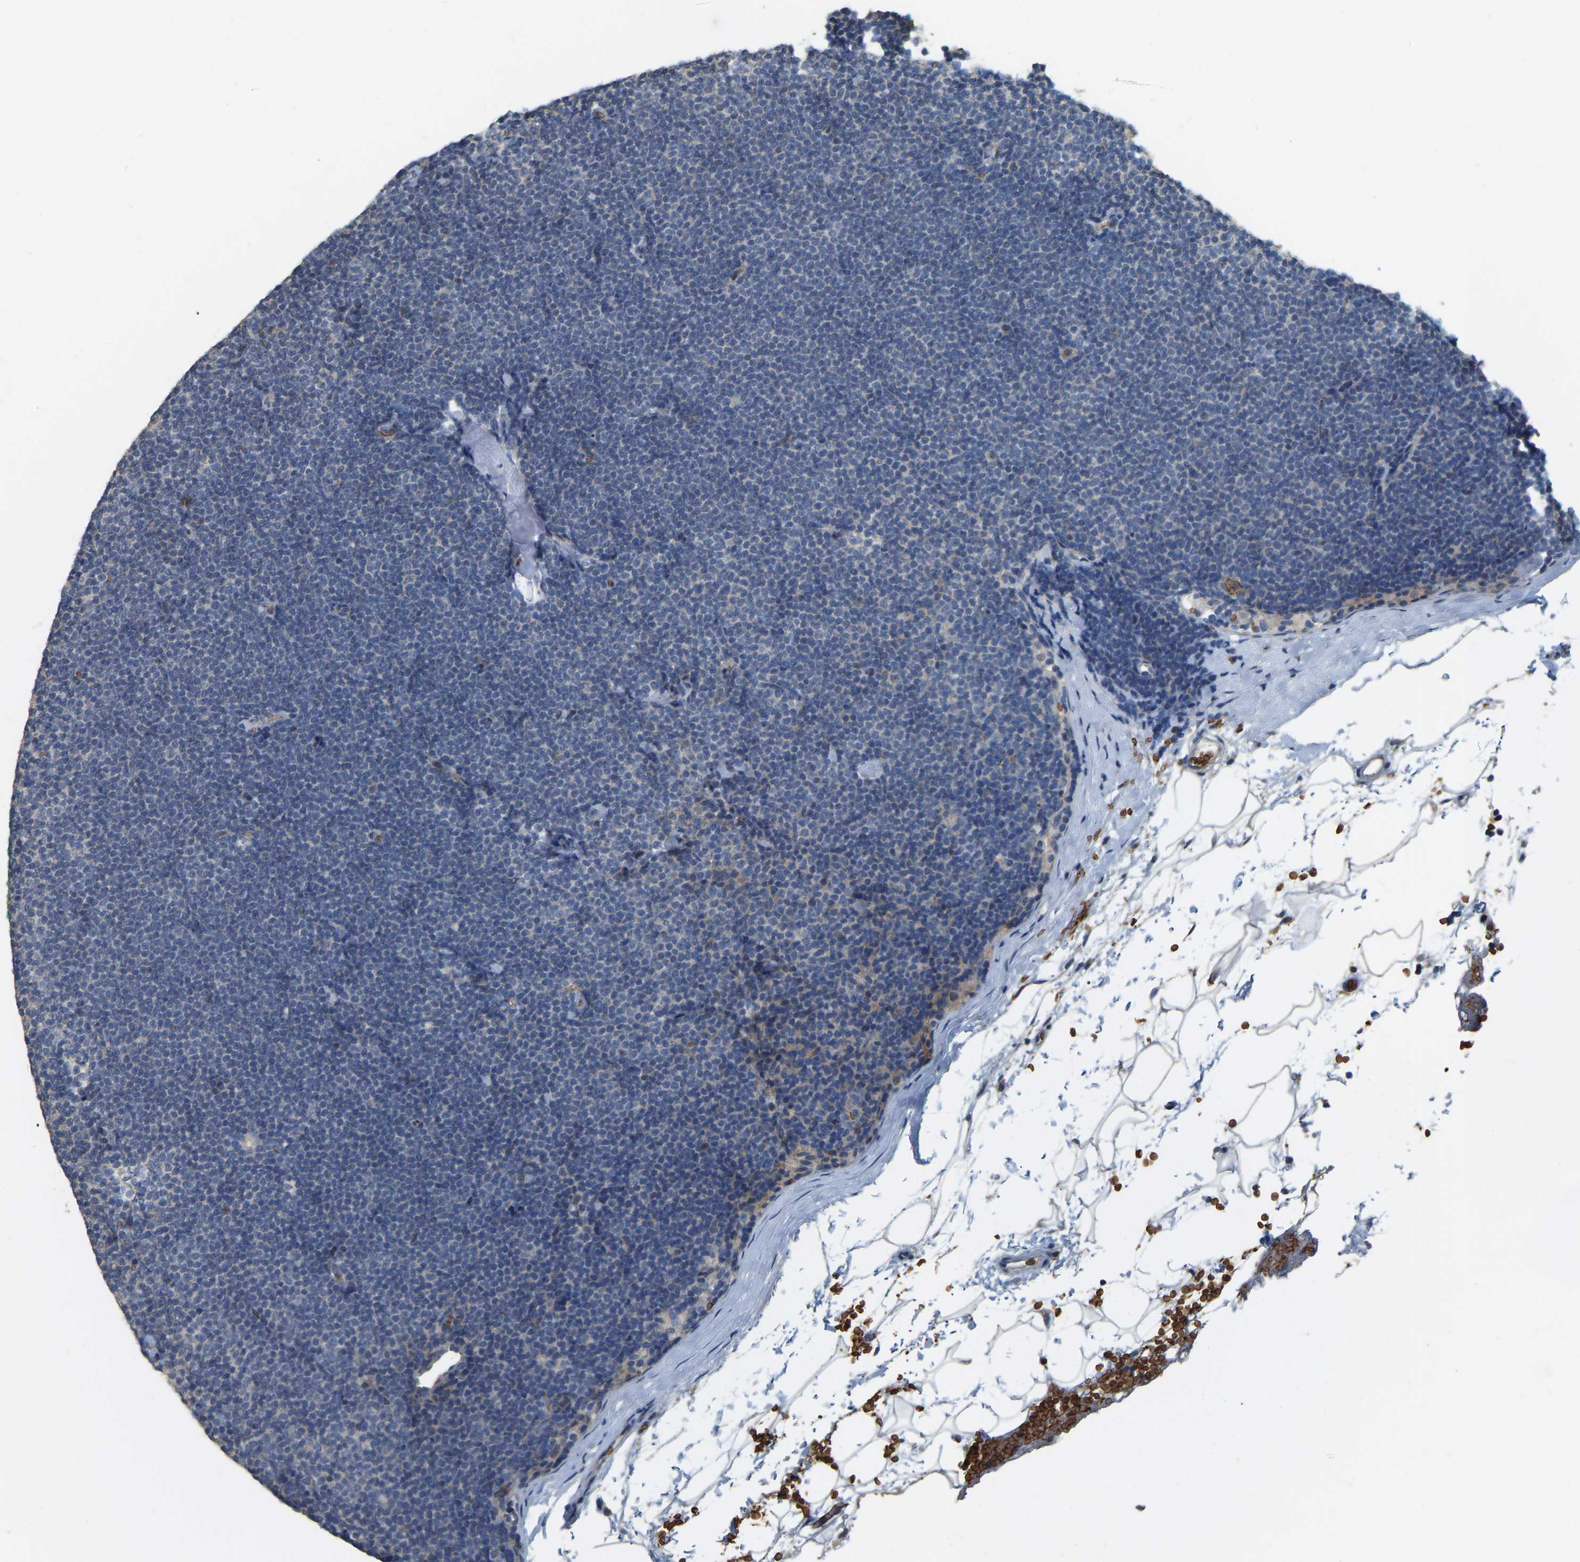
{"staining": {"intensity": "negative", "quantity": "none", "location": "none"}, "tissue": "lymphoma", "cell_type": "Tumor cells", "image_type": "cancer", "snomed": [{"axis": "morphology", "description": "Malignant lymphoma, non-Hodgkin's type, Low grade"}, {"axis": "topography", "description": "Lymph node"}], "caption": "An immunohistochemistry photomicrograph of lymphoma is shown. There is no staining in tumor cells of lymphoma.", "gene": "CFAP298", "patient": {"sex": "female", "age": 53}}